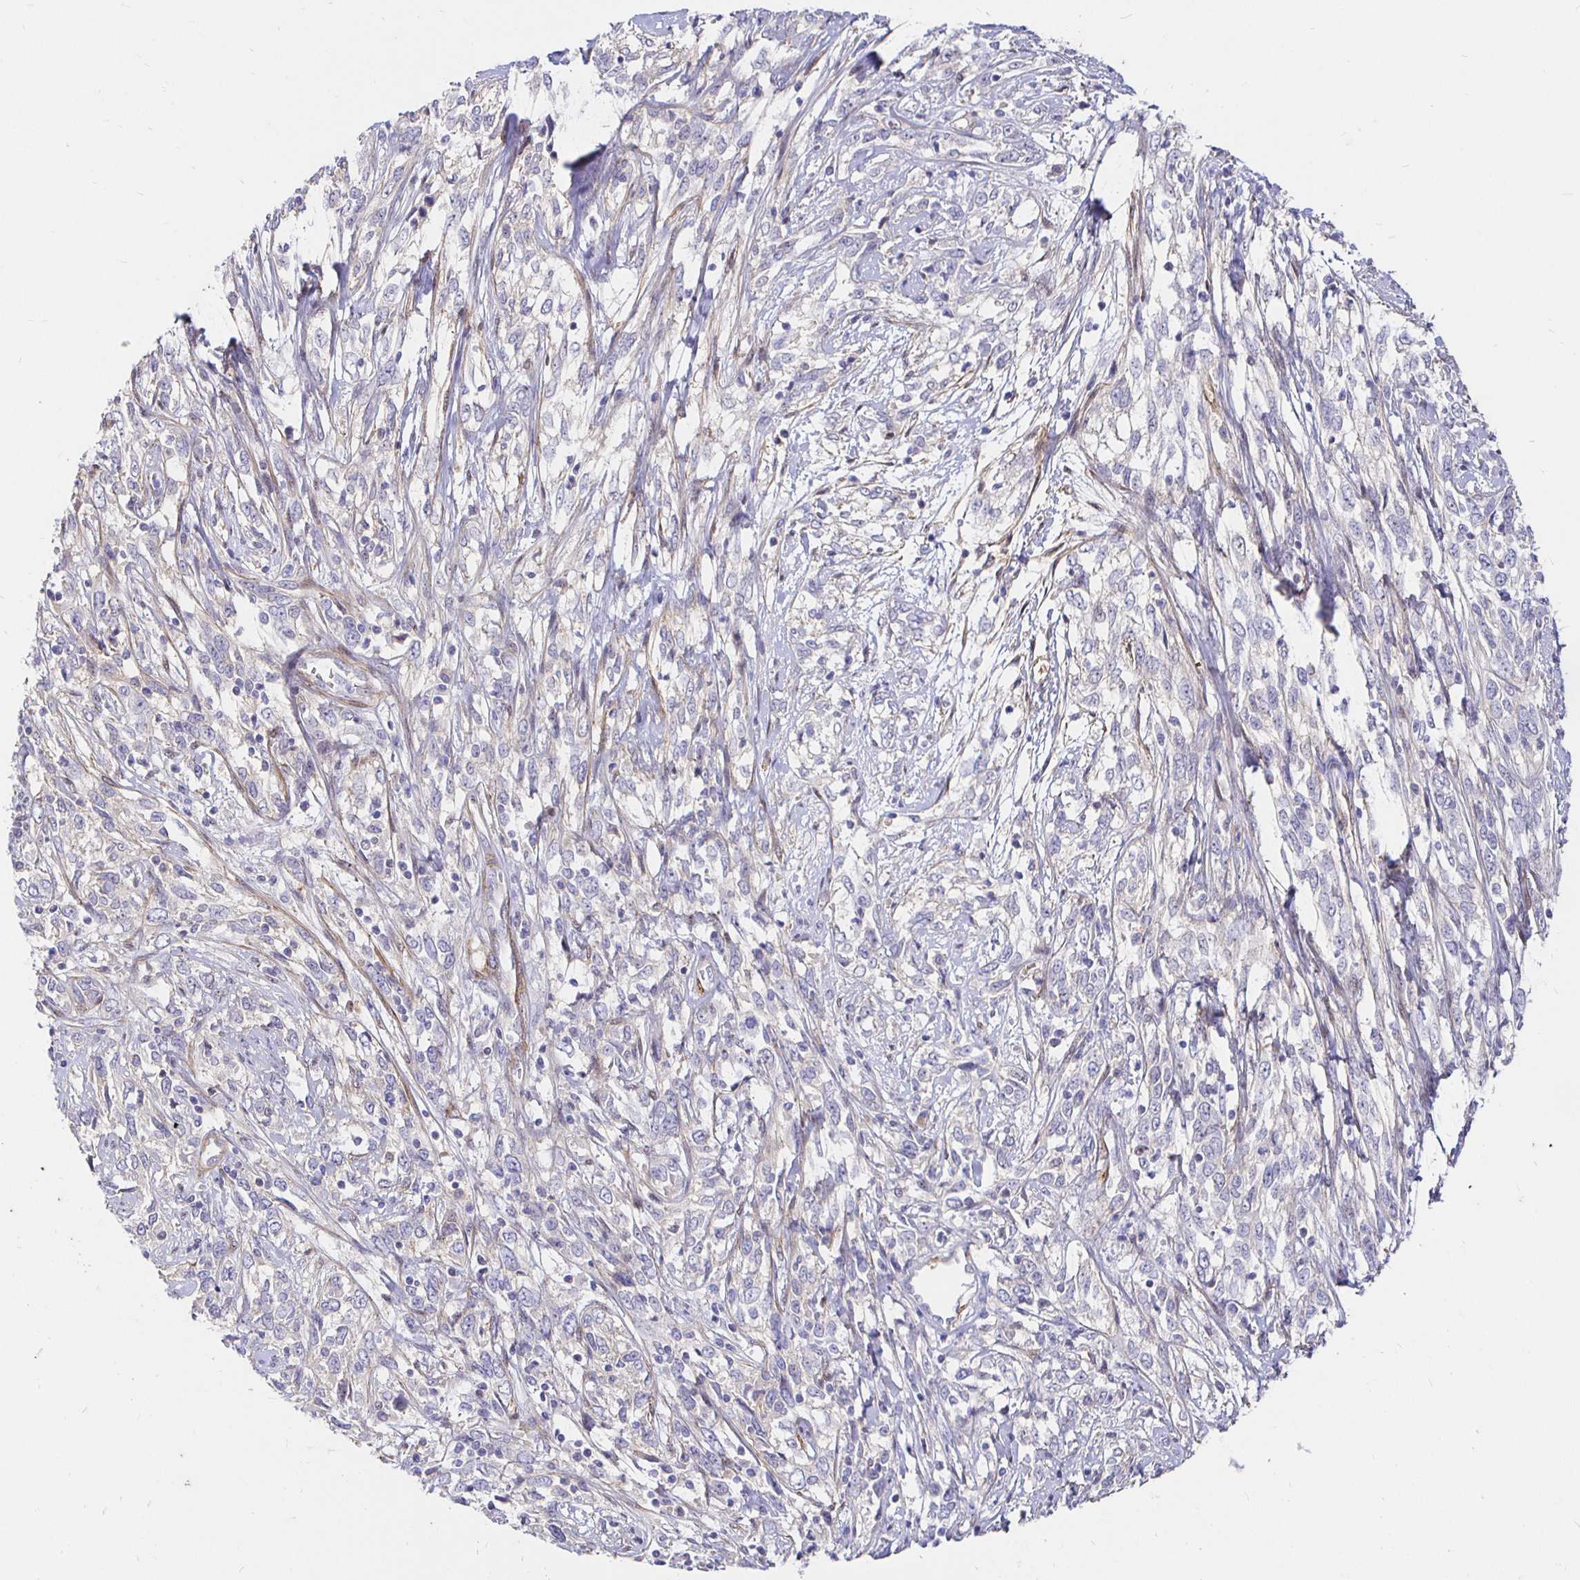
{"staining": {"intensity": "negative", "quantity": "none", "location": "none"}, "tissue": "cervical cancer", "cell_type": "Tumor cells", "image_type": "cancer", "snomed": [{"axis": "morphology", "description": "Adenocarcinoma, NOS"}, {"axis": "topography", "description": "Cervix"}], "caption": "An IHC micrograph of cervical adenocarcinoma is shown. There is no staining in tumor cells of cervical adenocarcinoma. (DAB immunohistochemistry (IHC), high magnification).", "gene": "PALM2AKAP2", "patient": {"sex": "female", "age": 40}}